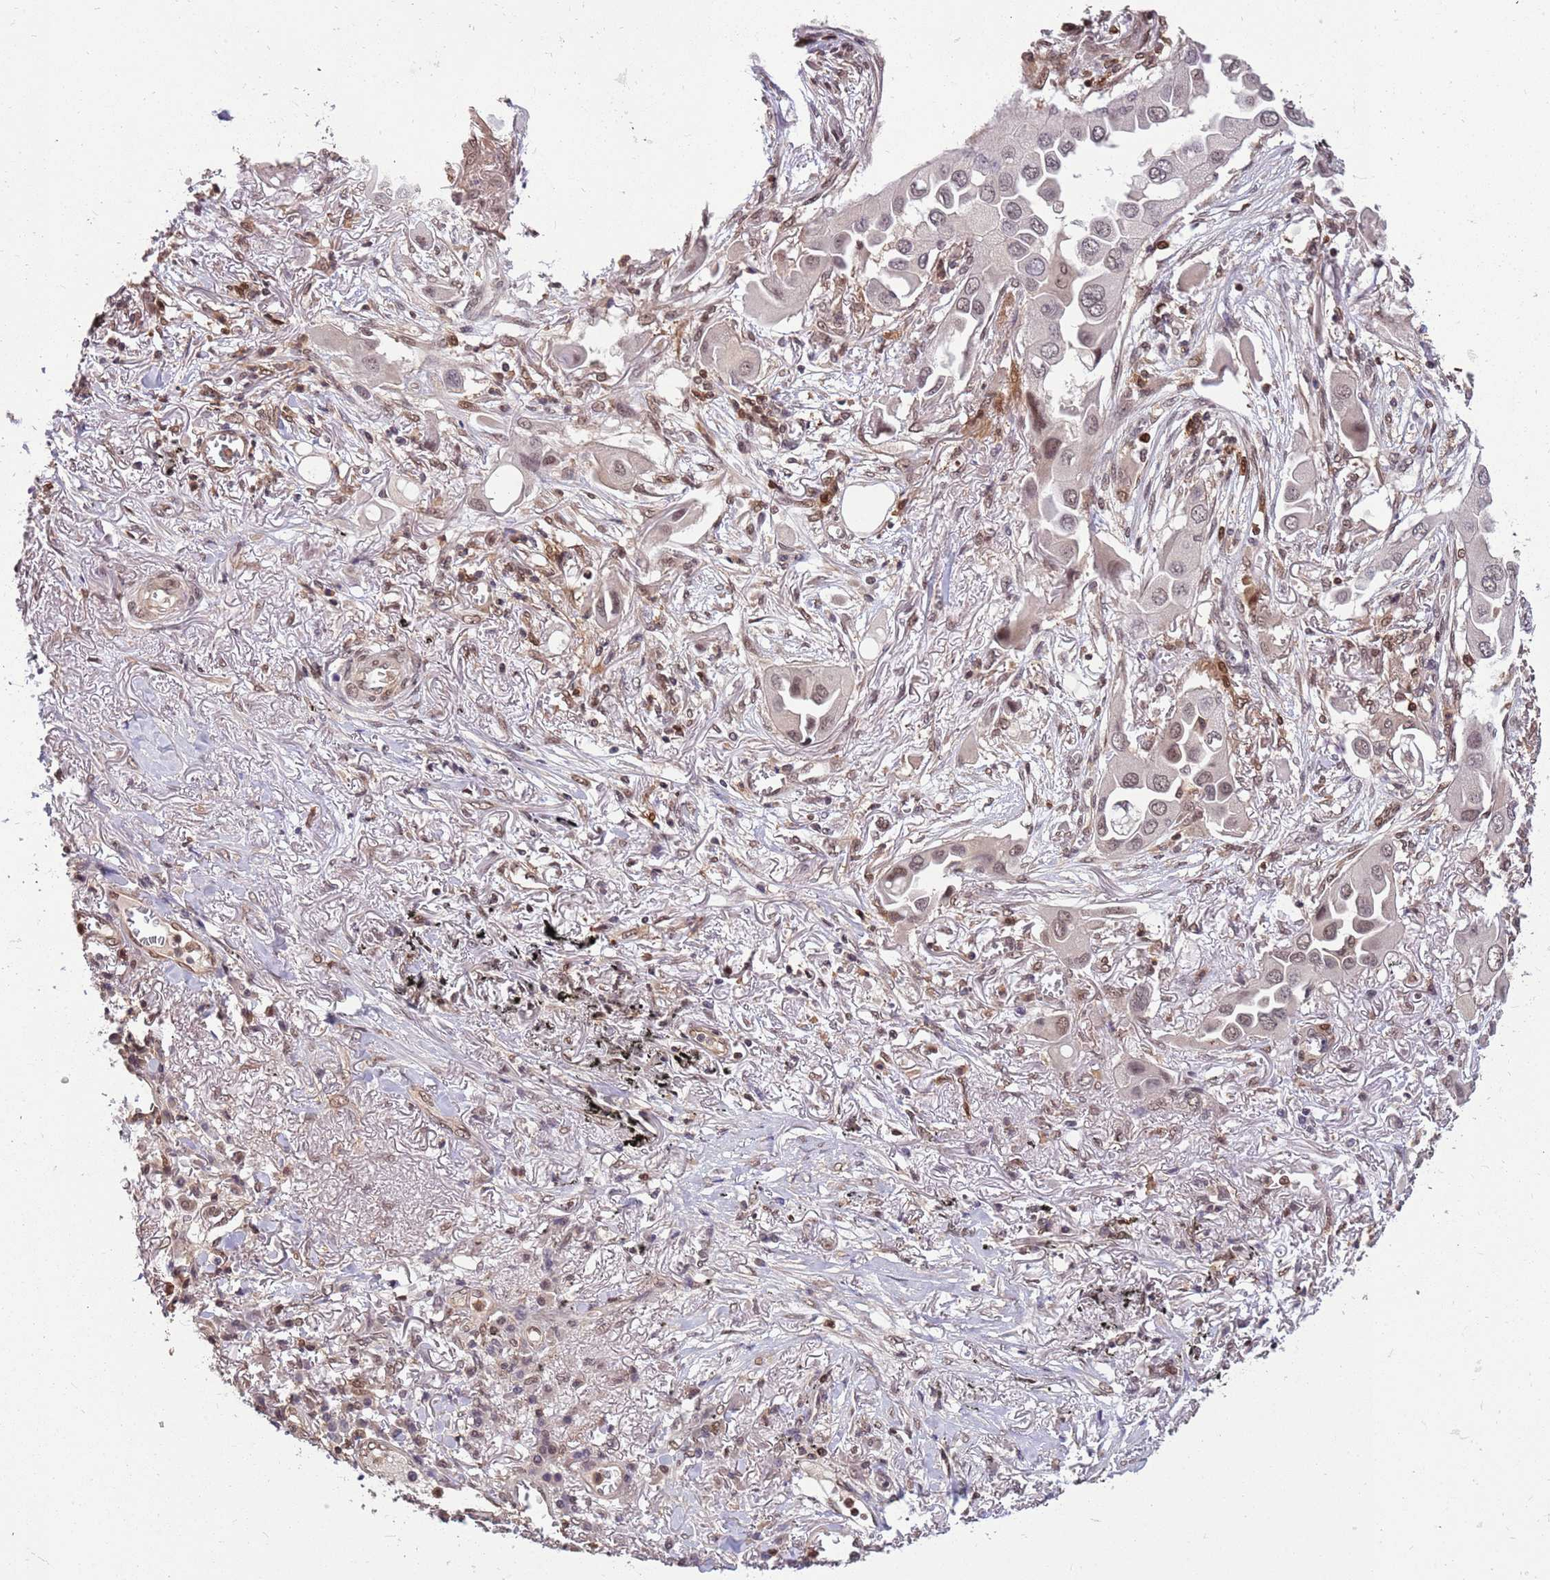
{"staining": {"intensity": "weak", "quantity": "25%-75%", "location": "nuclear"}, "tissue": "lung cancer", "cell_type": "Tumor cells", "image_type": "cancer", "snomed": [{"axis": "morphology", "description": "Adenocarcinoma, NOS"}, {"axis": "topography", "description": "Lung"}], "caption": "Protein staining of lung cancer (adenocarcinoma) tissue reveals weak nuclear staining in approximately 25%-75% of tumor cells.", "gene": "GBP2", "patient": {"sex": "female", "age": 76}}